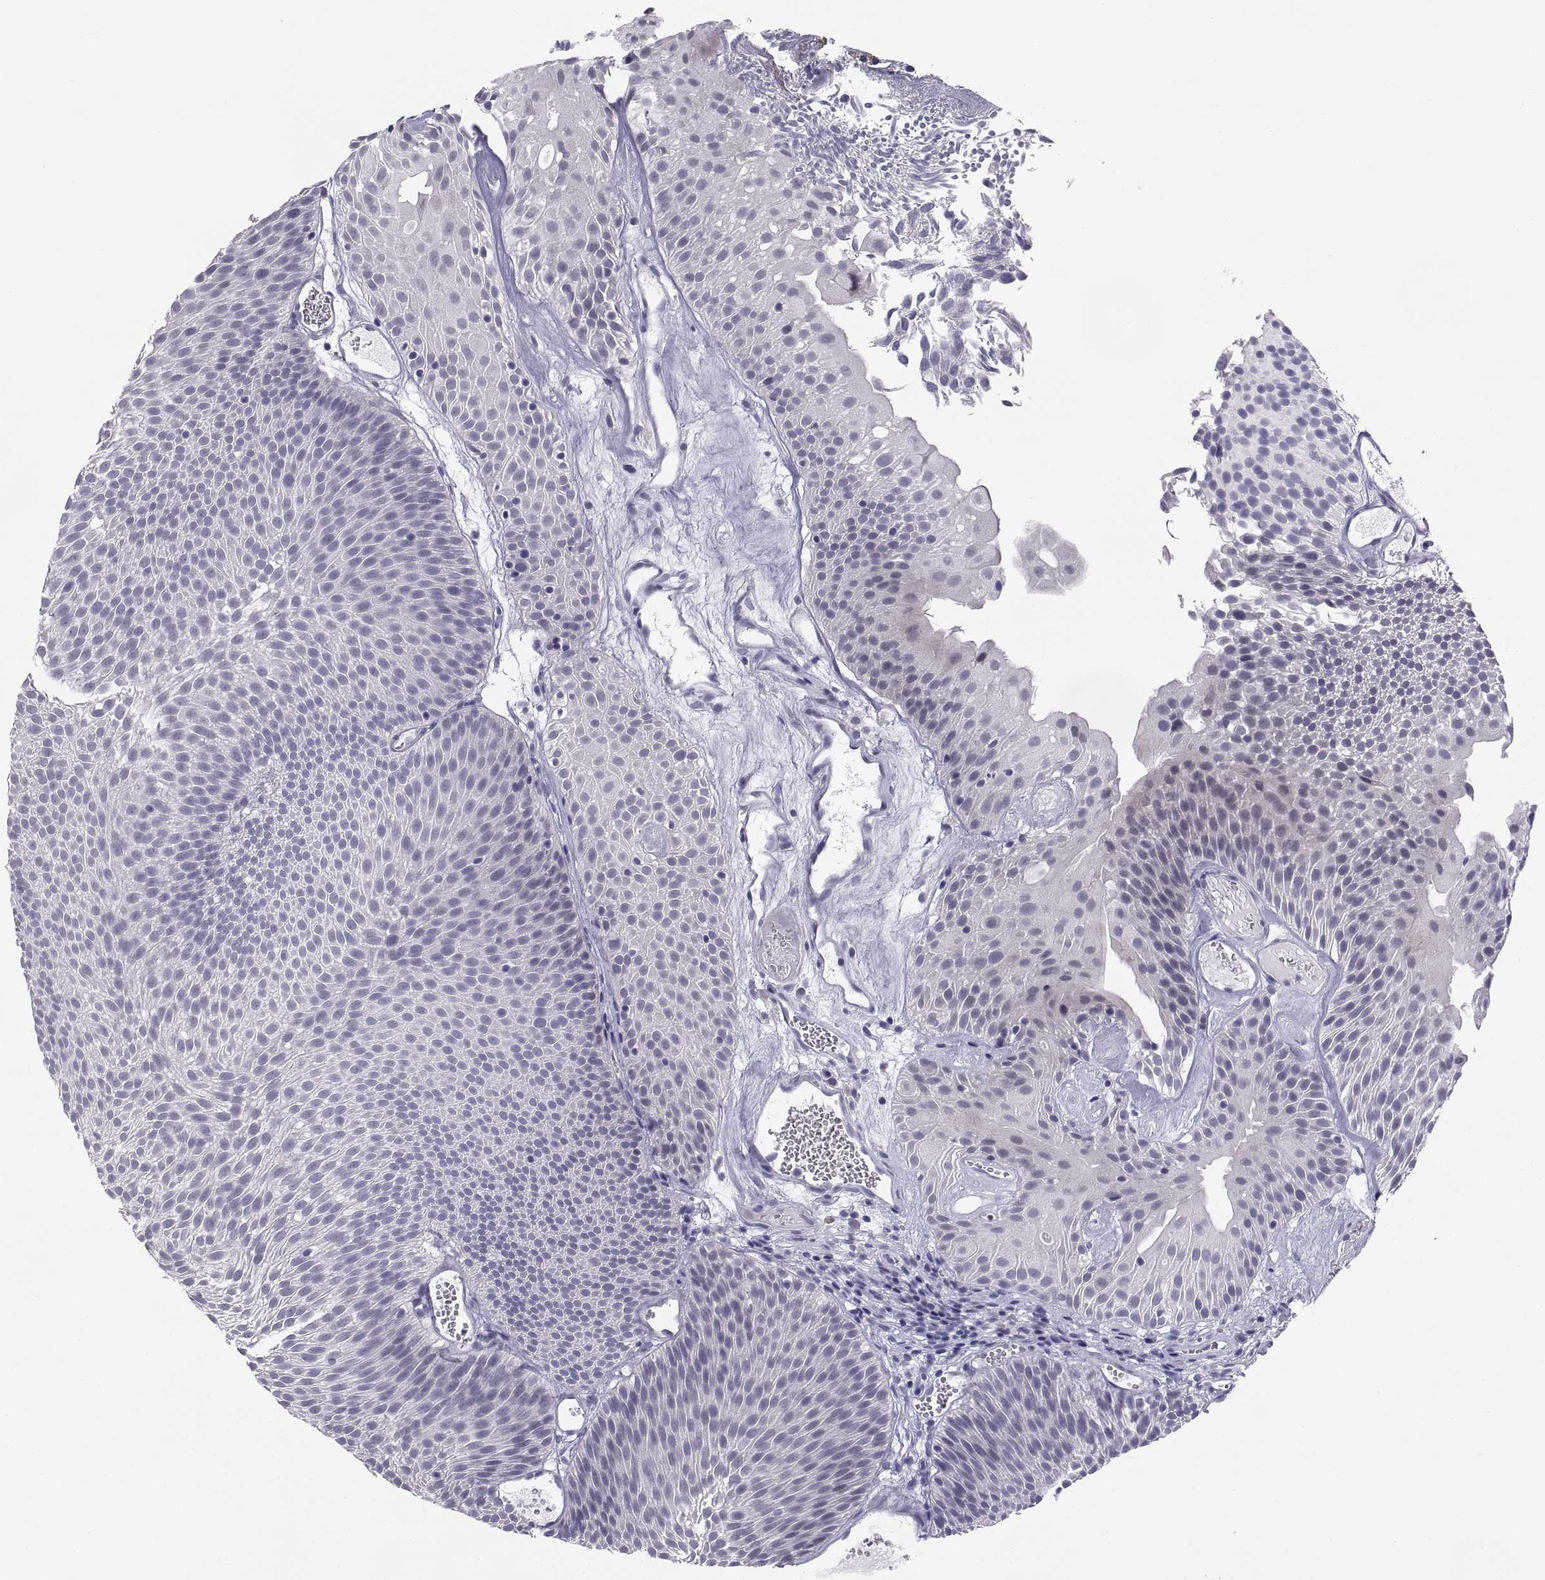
{"staining": {"intensity": "negative", "quantity": "none", "location": "none"}, "tissue": "urothelial cancer", "cell_type": "Tumor cells", "image_type": "cancer", "snomed": [{"axis": "morphology", "description": "Urothelial carcinoma, Low grade"}, {"axis": "topography", "description": "Urinary bladder"}], "caption": "A histopathology image of human urothelial carcinoma (low-grade) is negative for staining in tumor cells.", "gene": "TEX13A", "patient": {"sex": "male", "age": 52}}